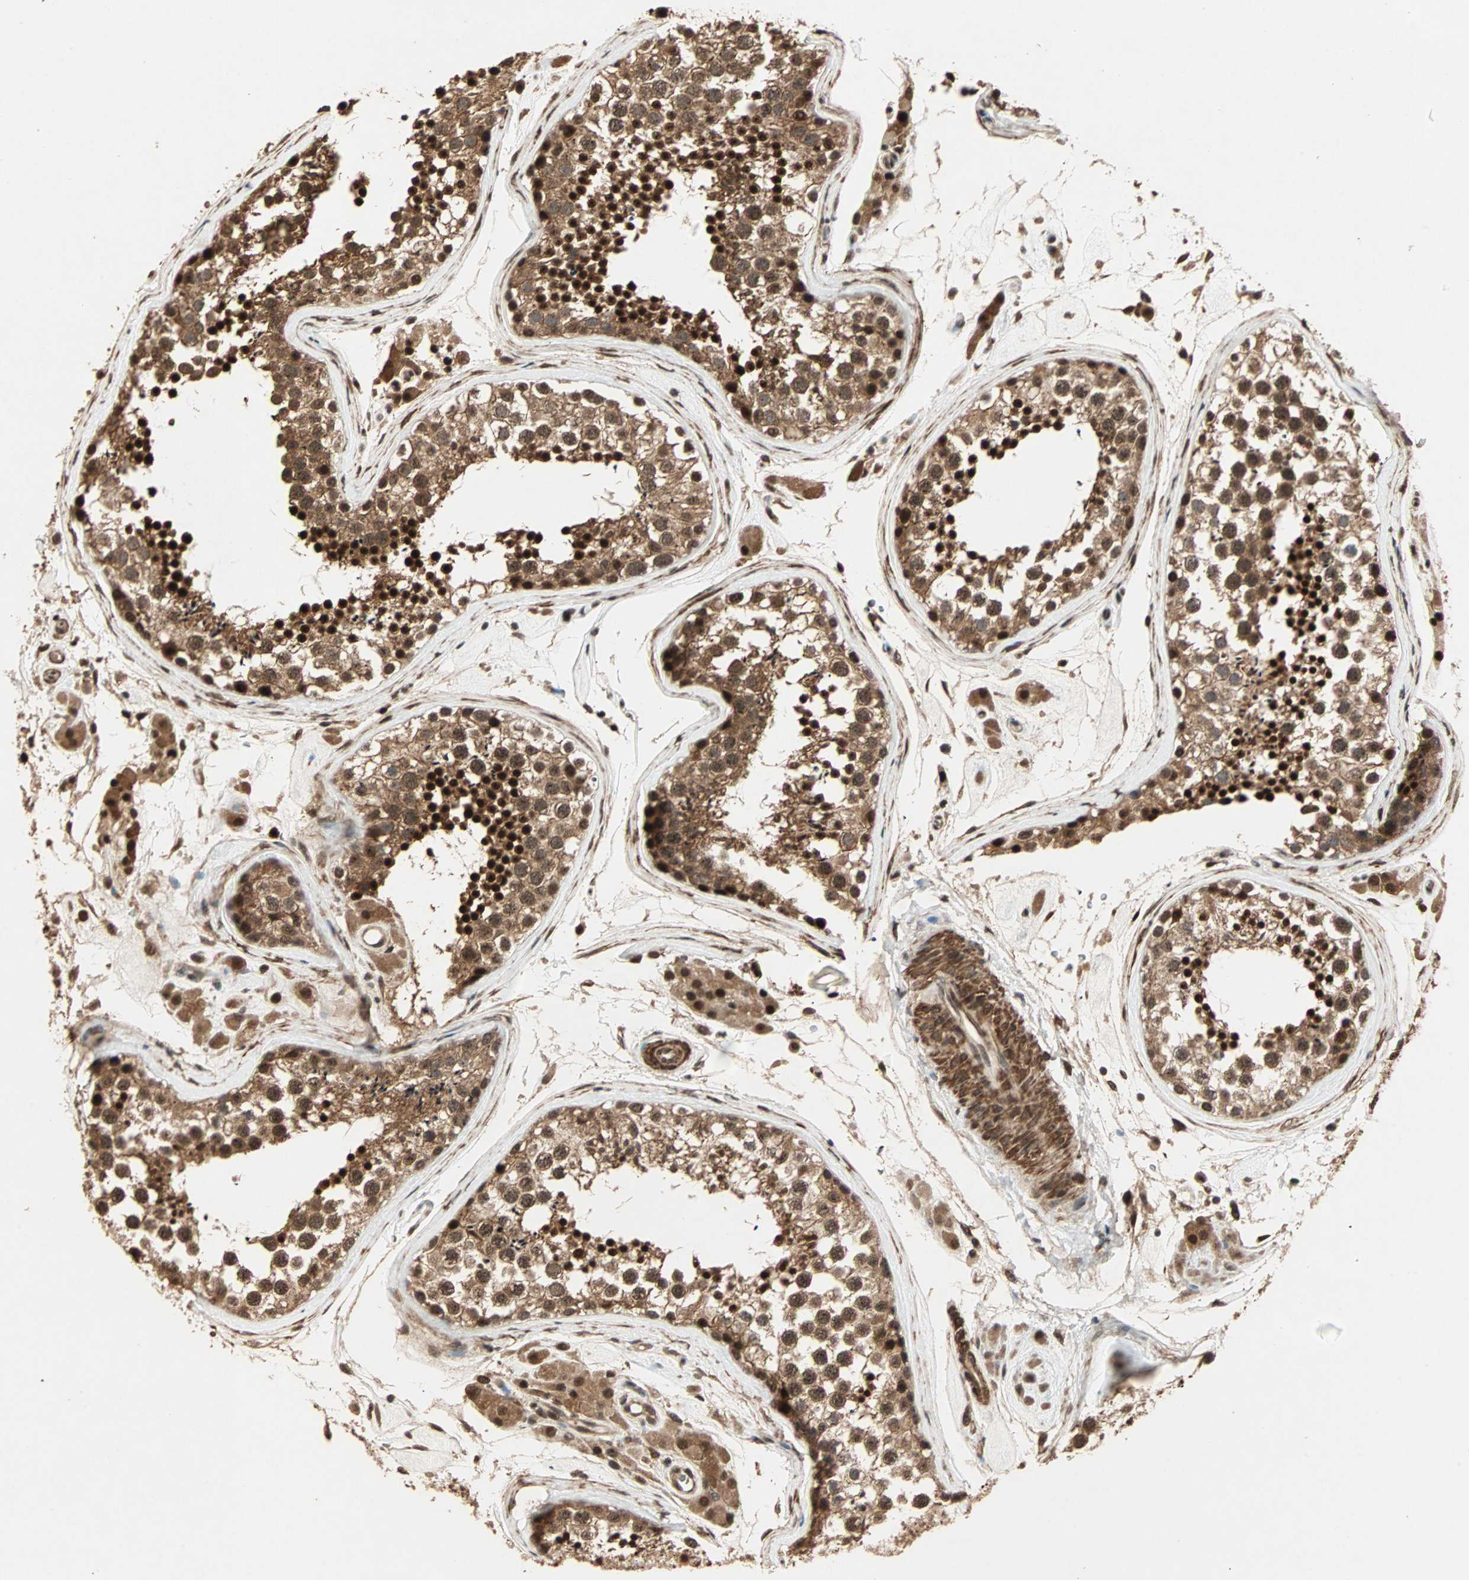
{"staining": {"intensity": "strong", "quantity": ">75%", "location": "cytoplasmic/membranous,nuclear"}, "tissue": "testis", "cell_type": "Cells in seminiferous ducts", "image_type": "normal", "snomed": [{"axis": "morphology", "description": "Normal tissue, NOS"}, {"axis": "topography", "description": "Testis"}], "caption": "Testis stained with DAB IHC reveals high levels of strong cytoplasmic/membranous,nuclear expression in about >75% of cells in seminiferous ducts.", "gene": "ZSCAN31", "patient": {"sex": "male", "age": 46}}